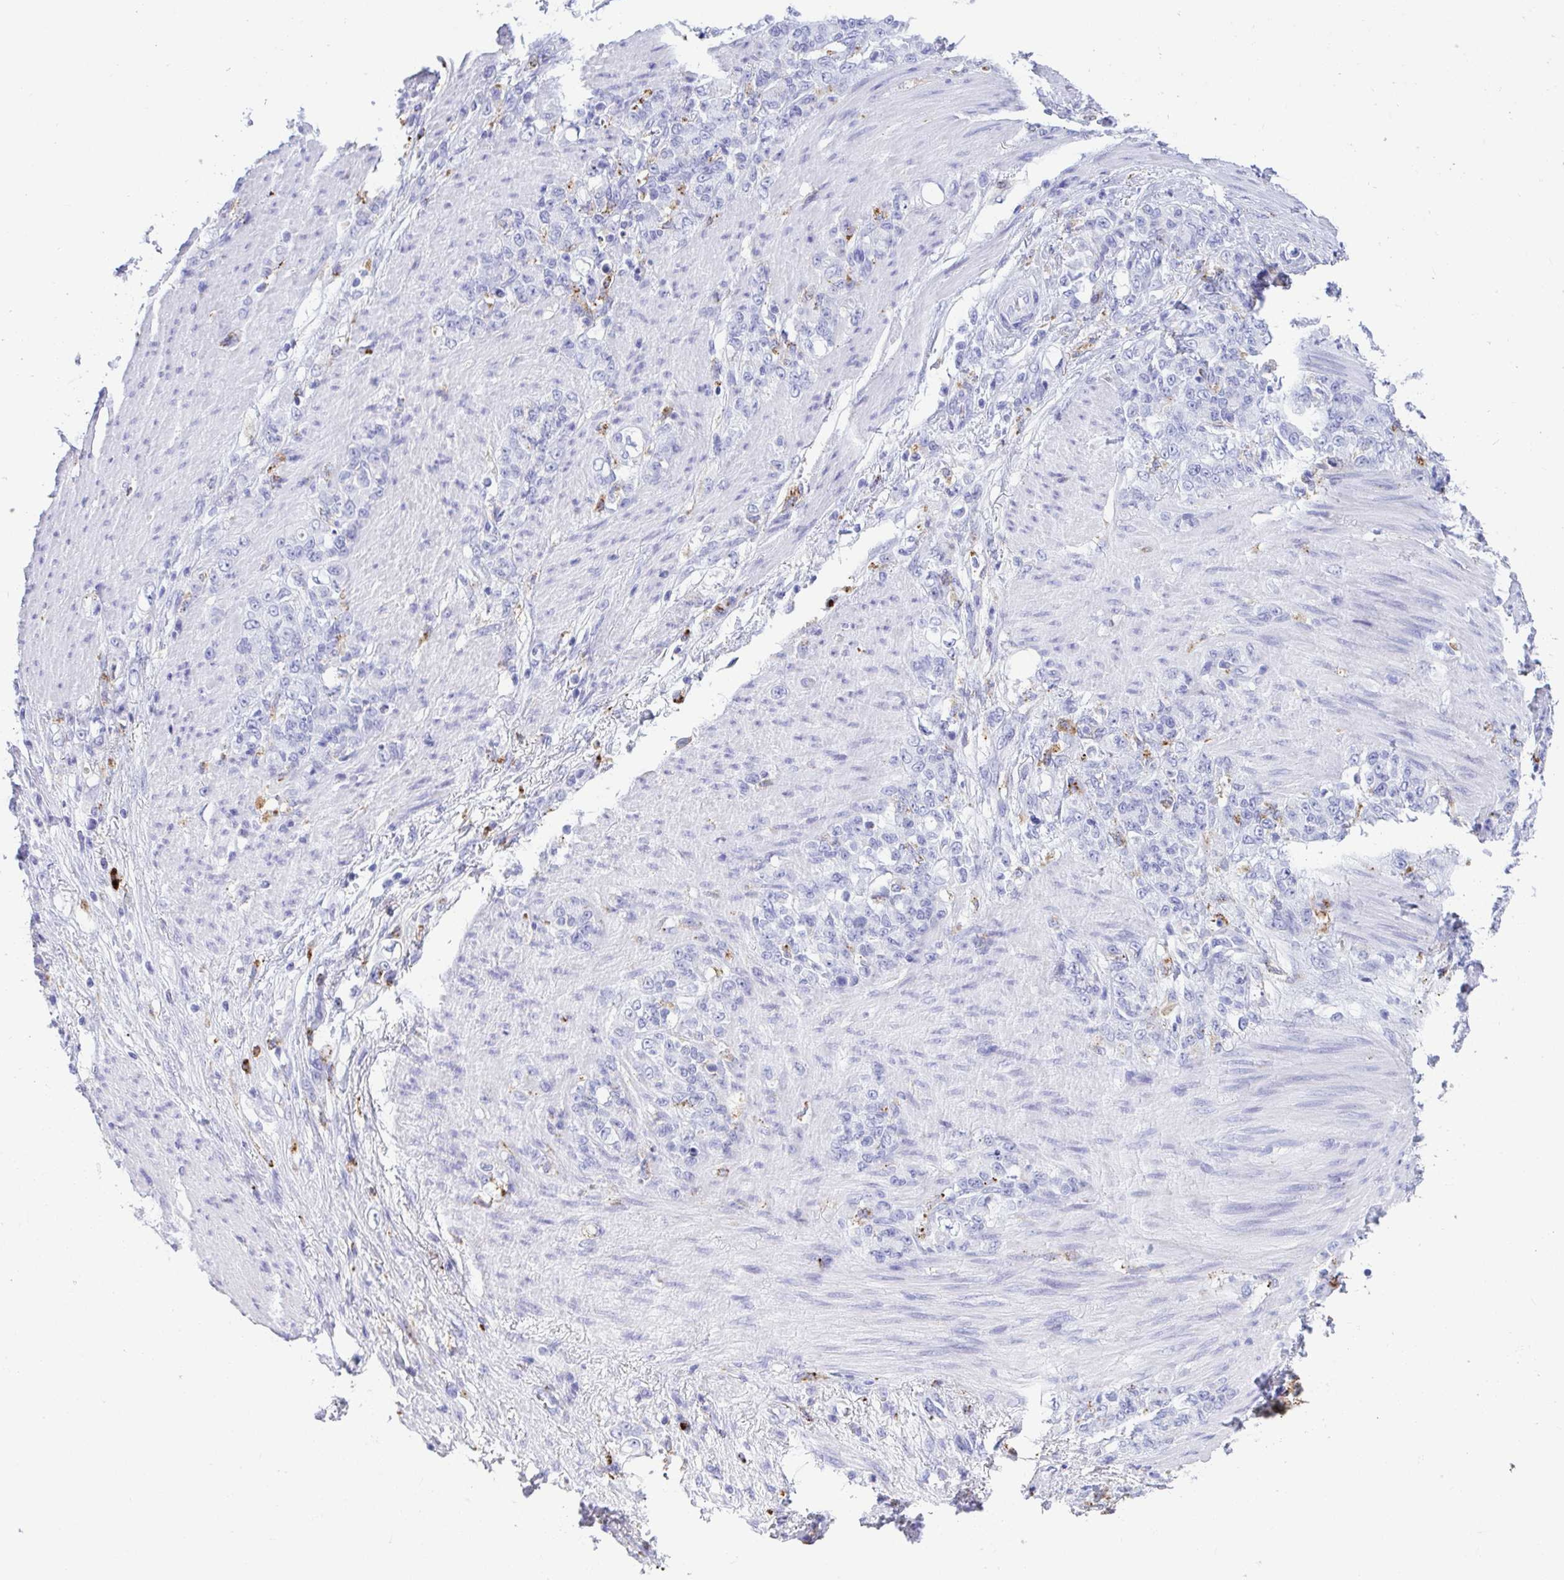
{"staining": {"intensity": "weak", "quantity": "<25%", "location": "cytoplasmic/membranous"}, "tissue": "stomach cancer", "cell_type": "Tumor cells", "image_type": "cancer", "snomed": [{"axis": "morphology", "description": "Adenocarcinoma, NOS"}, {"axis": "topography", "description": "Stomach"}], "caption": "Tumor cells are negative for protein expression in human adenocarcinoma (stomach).", "gene": "CPVL", "patient": {"sex": "female", "age": 79}}